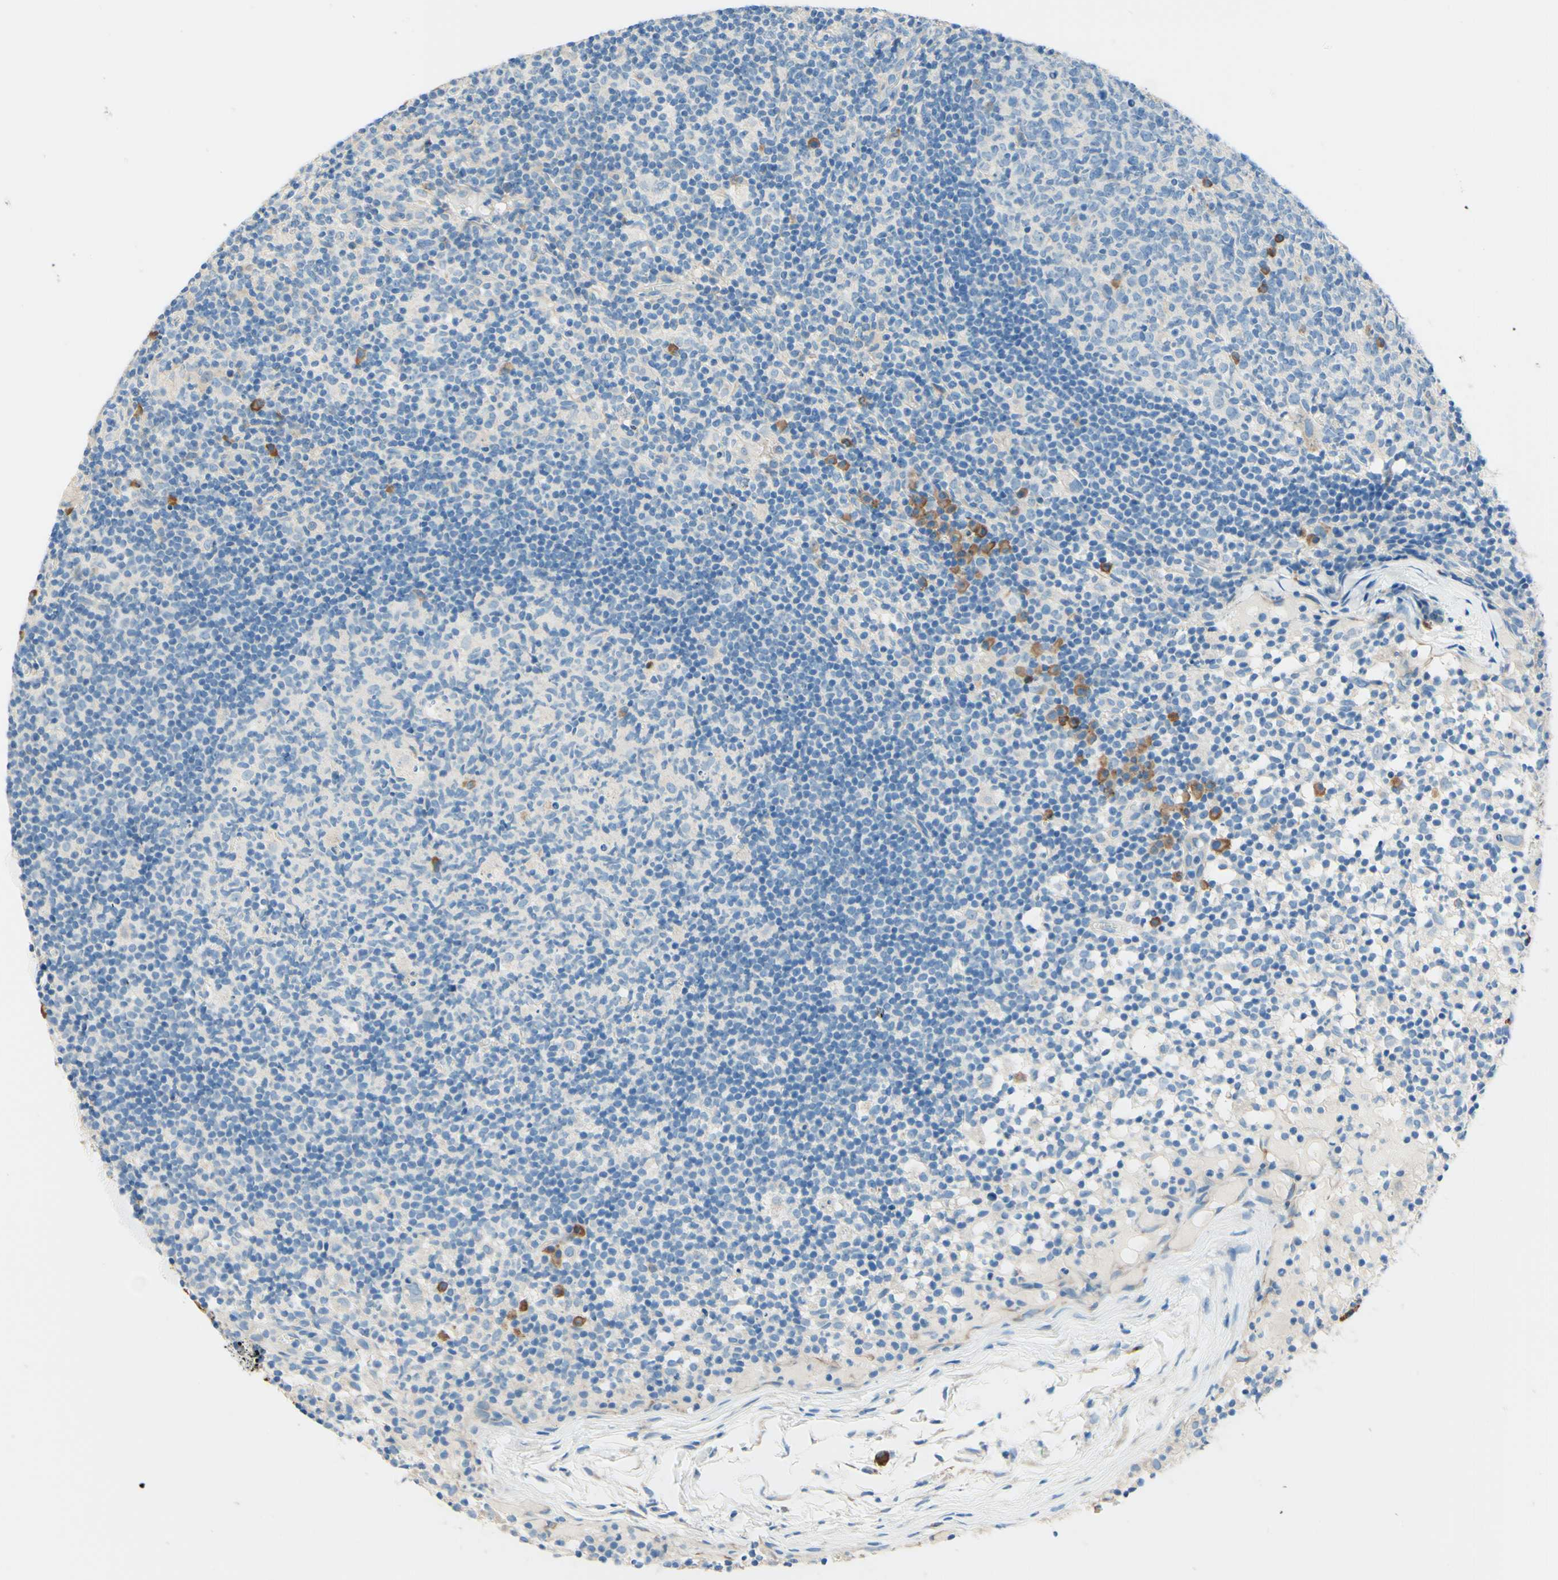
{"staining": {"intensity": "moderate", "quantity": "<25%", "location": "cytoplasmic/membranous"}, "tissue": "lymph node", "cell_type": "Germinal center cells", "image_type": "normal", "snomed": [{"axis": "morphology", "description": "Normal tissue, NOS"}, {"axis": "morphology", "description": "Inflammation, NOS"}, {"axis": "topography", "description": "Lymph node"}], "caption": "Protein staining displays moderate cytoplasmic/membranous expression in about <25% of germinal center cells in benign lymph node. (brown staining indicates protein expression, while blue staining denotes nuclei).", "gene": "PASD1", "patient": {"sex": "male", "age": 55}}